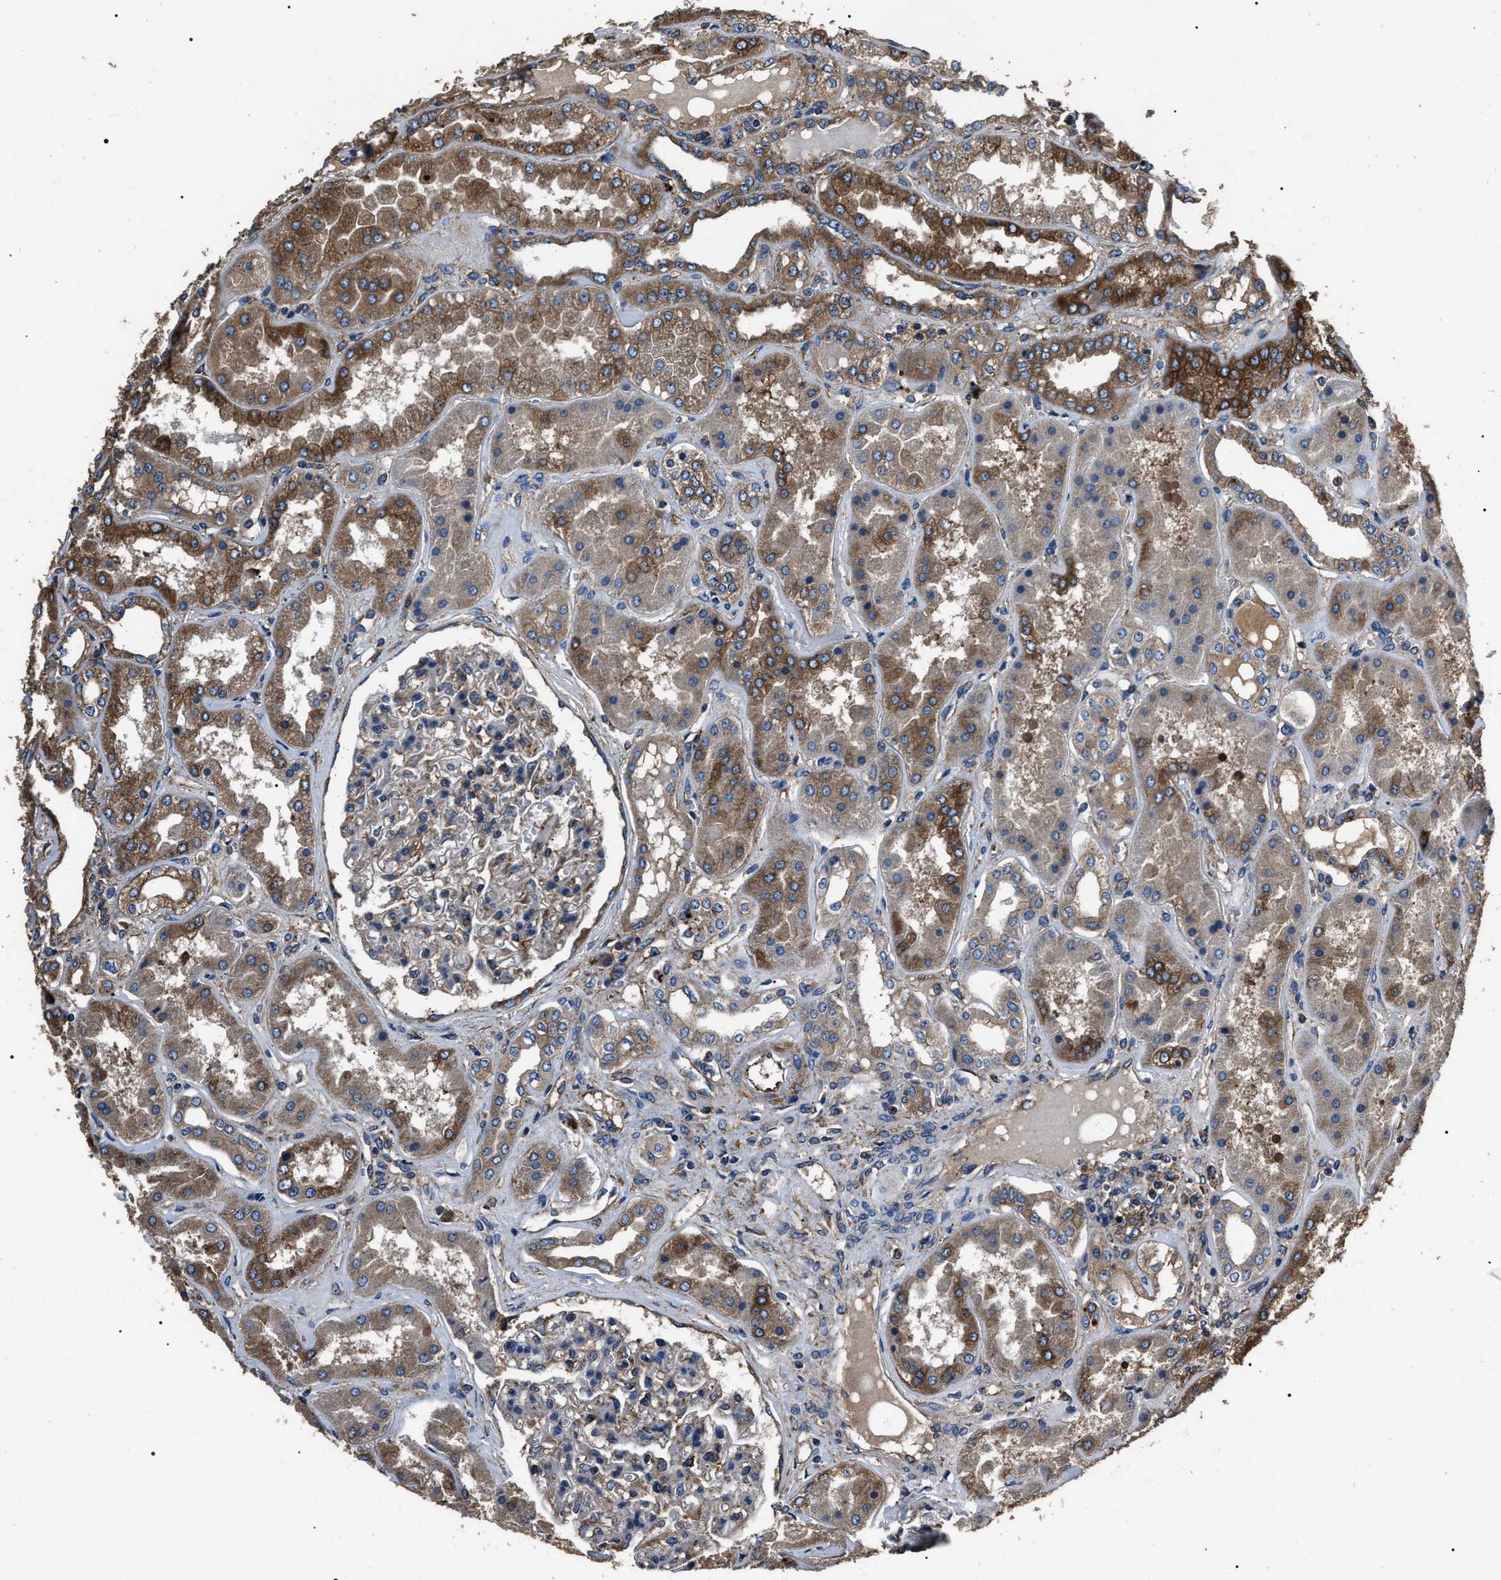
{"staining": {"intensity": "moderate", "quantity": "<25%", "location": "cytoplasmic/membranous"}, "tissue": "kidney", "cell_type": "Cells in glomeruli", "image_type": "normal", "snomed": [{"axis": "morphology", "description": "Normal tissue, NOS"}, {"axis": "topography", "description": "Kidney"}], "caption": "Immunohistochemistry (DAB (3,3'-diaminobenzidine)) staining of benign kidney shows moderate cytoplasmic/membranous protein expression in about <25% of cells in glomeruli.", "gene": "HSCB", "patient": {"sex": "female", "age": 56}}